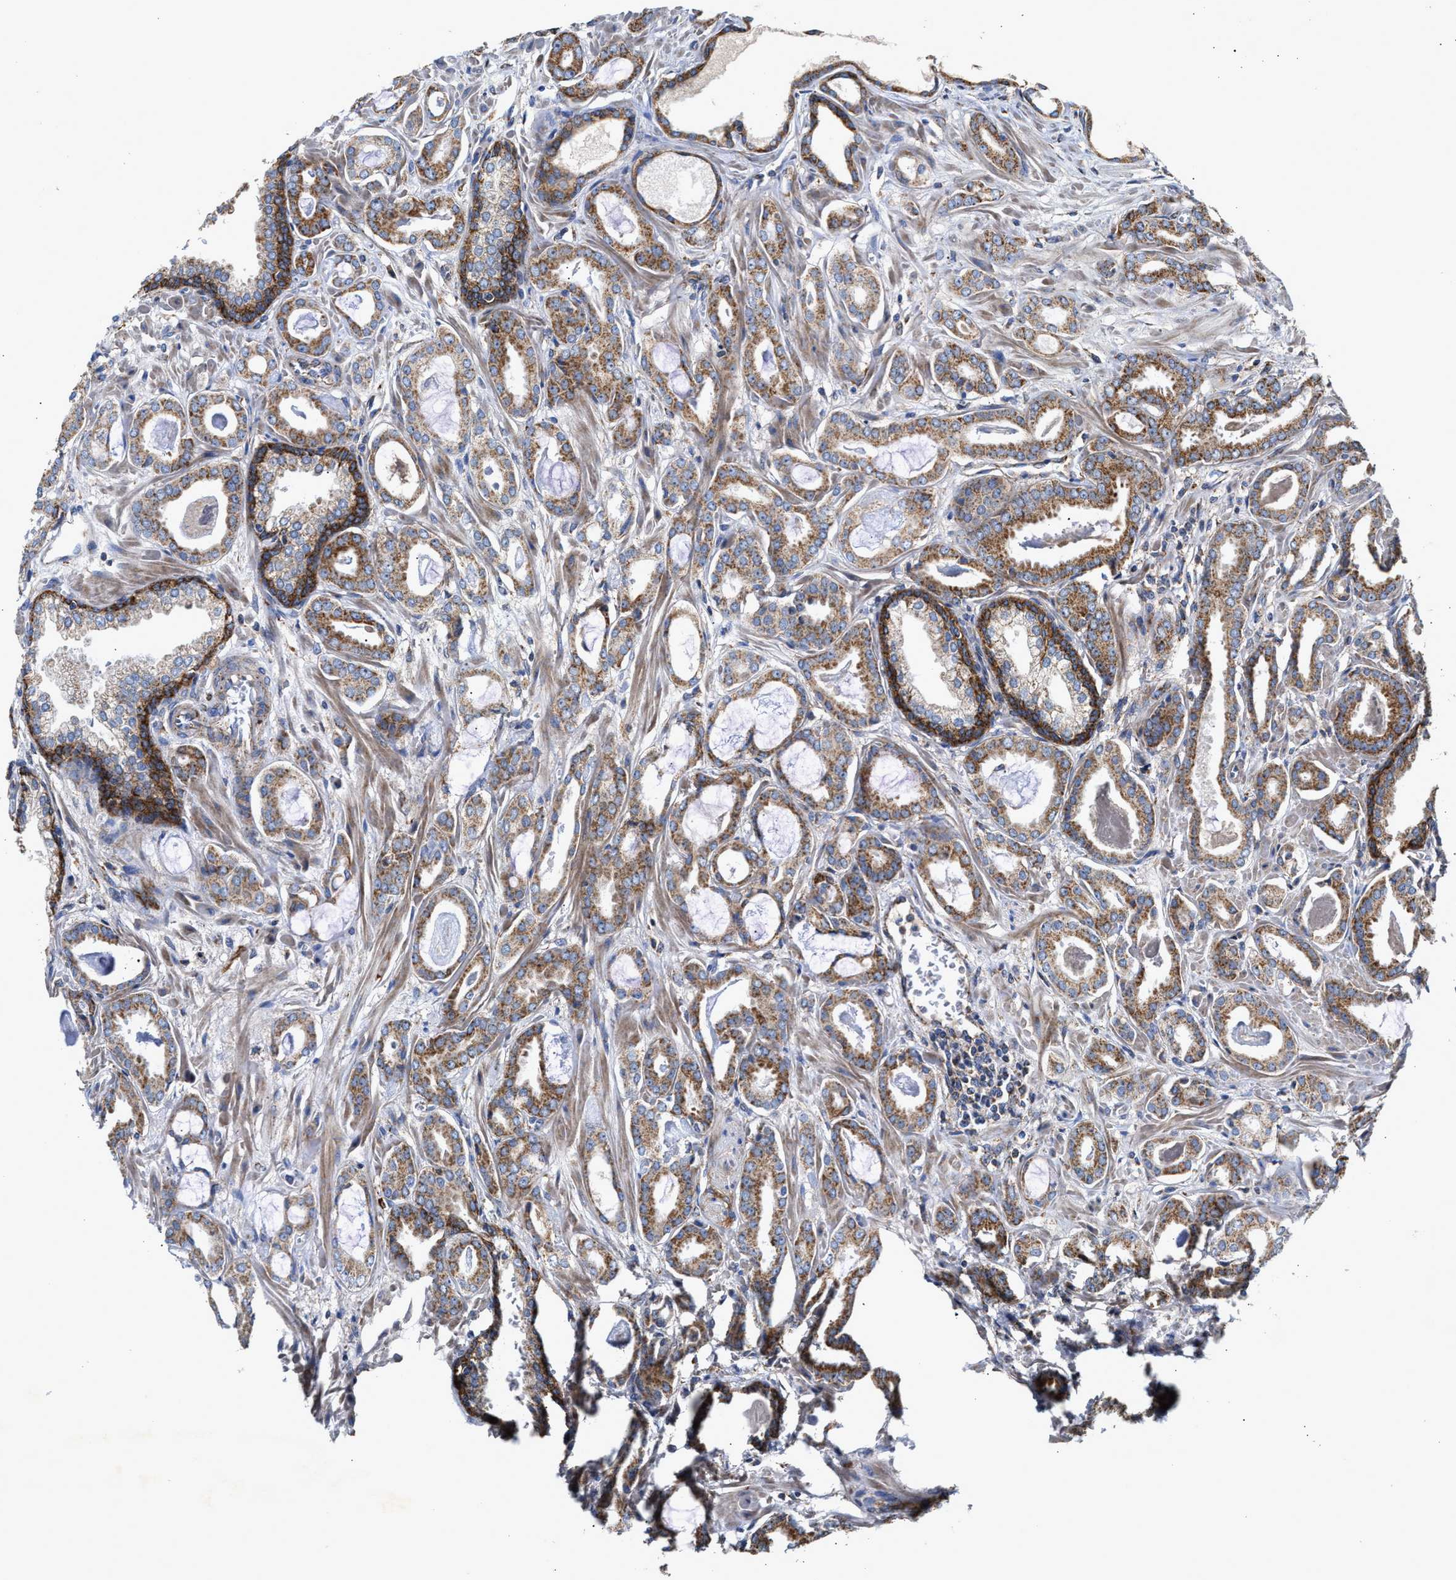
{"staining": {"intensity": "moderate", "quantity": ">75%", "location": "cytoplasmic/membranous"}, "tissue": "prostate cancer", "cell_type": "Tumor cells", "image_type": "cancer", "snomed": [{"axis": "morphology", "description": "Adenocarcinoma, Low grade"}, {"axis": "topography", "description": "Prostate"}], "caption": "This is an image of immunohistochemistry staining of prostate cancer (low-grade adenocarcinoma), which shows moderate expression in the cytoplasmic/membranous of tumor cells.", "gene": "MECR", "patient": {"sex": "male", "age": 53}}